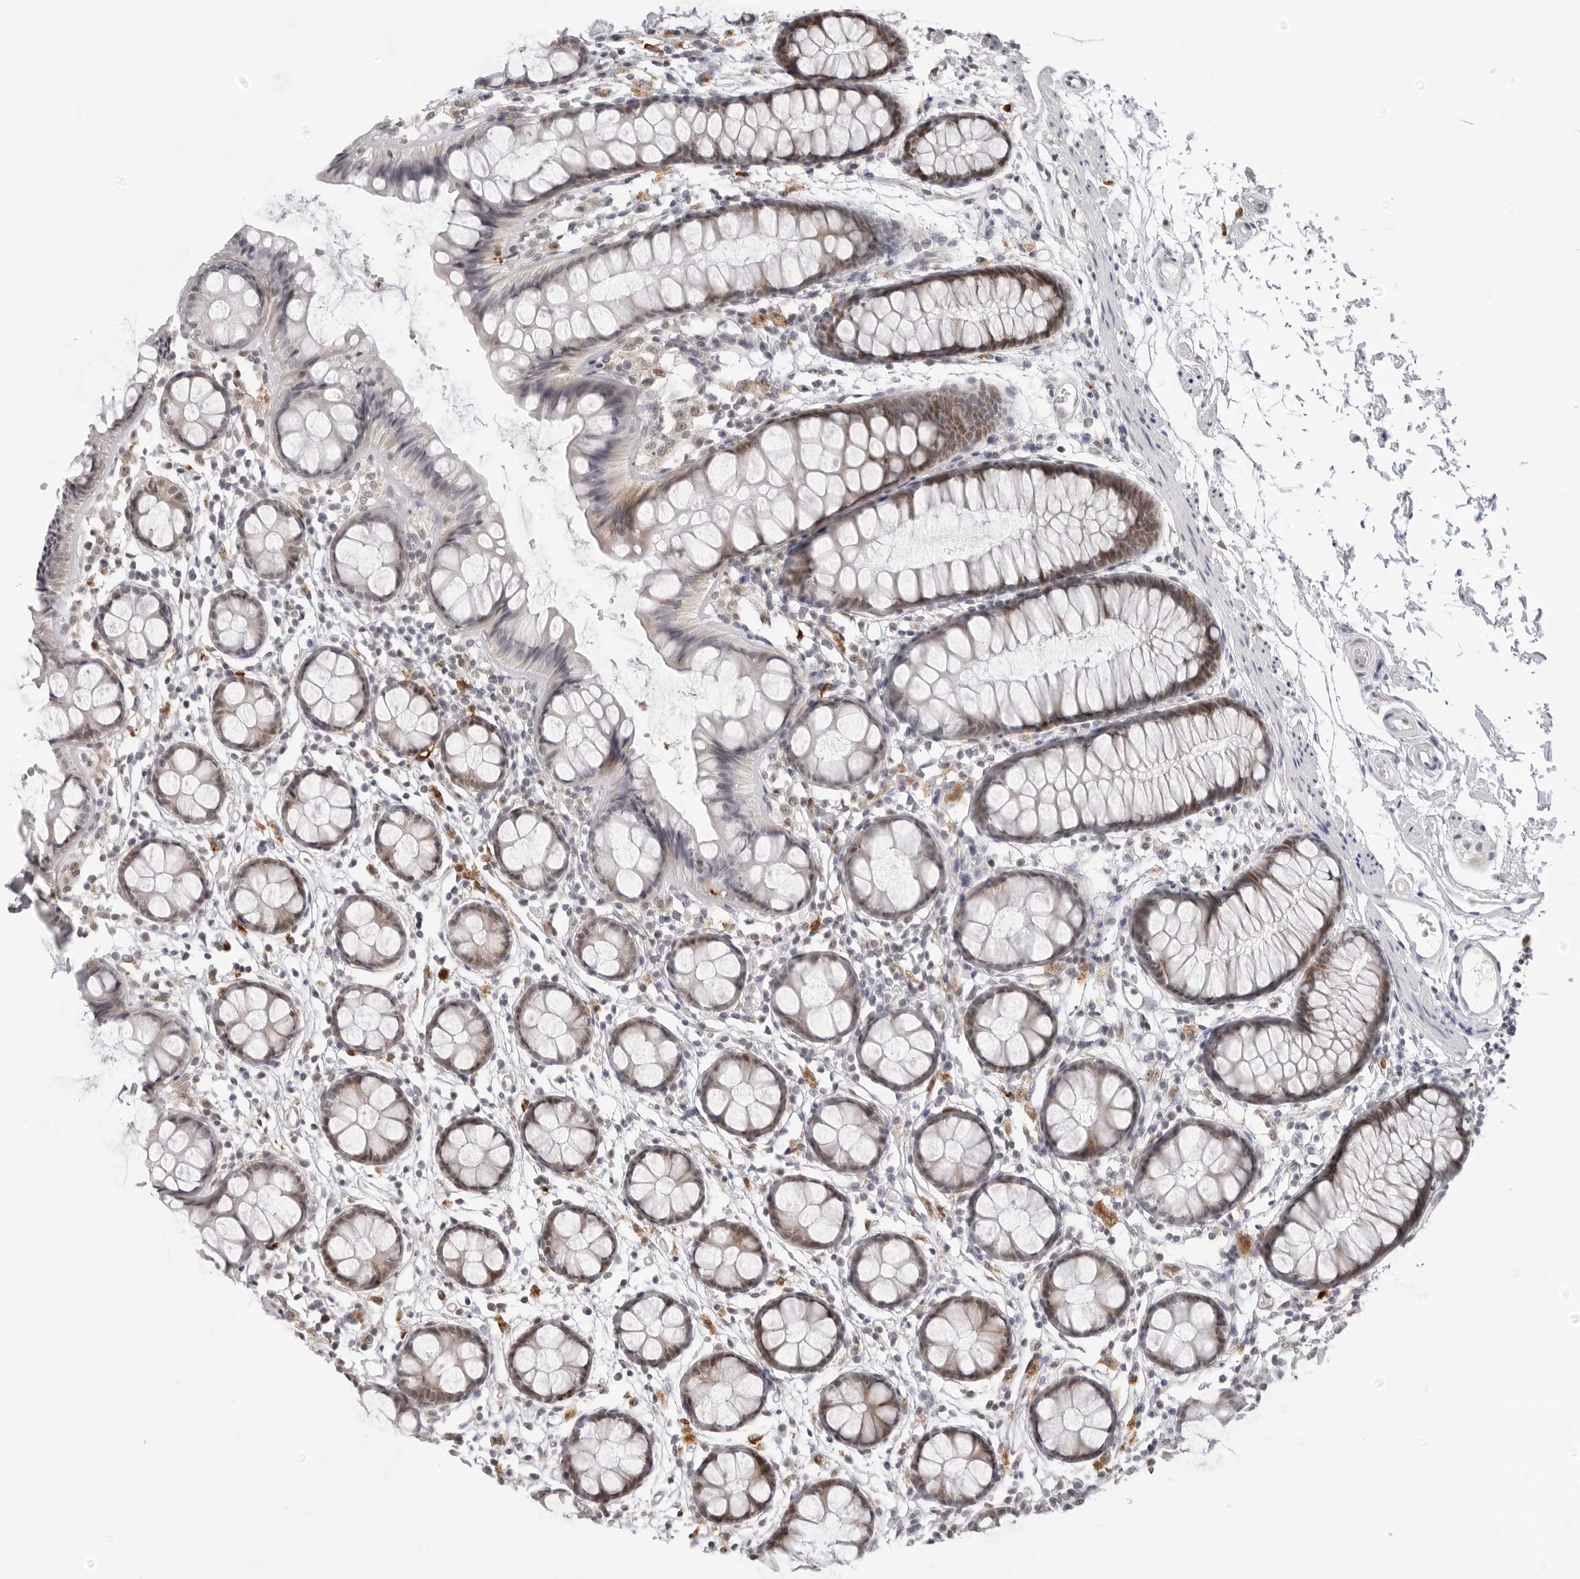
{"staining": {"intensity": "moderate", "quantity": ">75%", "location": "cytoplasmic/membranous,nuclear"}, "tissue": "rectum", "cell_type": "Glandular cells", "image_type": "normal", "snomed": [{"axis": "morphology", "description": "Normal tissue, NOS"}, {"axis": "topography", "description": "Rectum"}], "caption": "The histopathology image displays a brown stain indicating the presence of a protein in the cytoplasmic/membranous,nuclear of glandular cells in rectum. The protein of interest is shown in brown color, while the nuclei are stained blue.", "gene": "MSH6", "patient": {"sex": "female", "age": 66}}